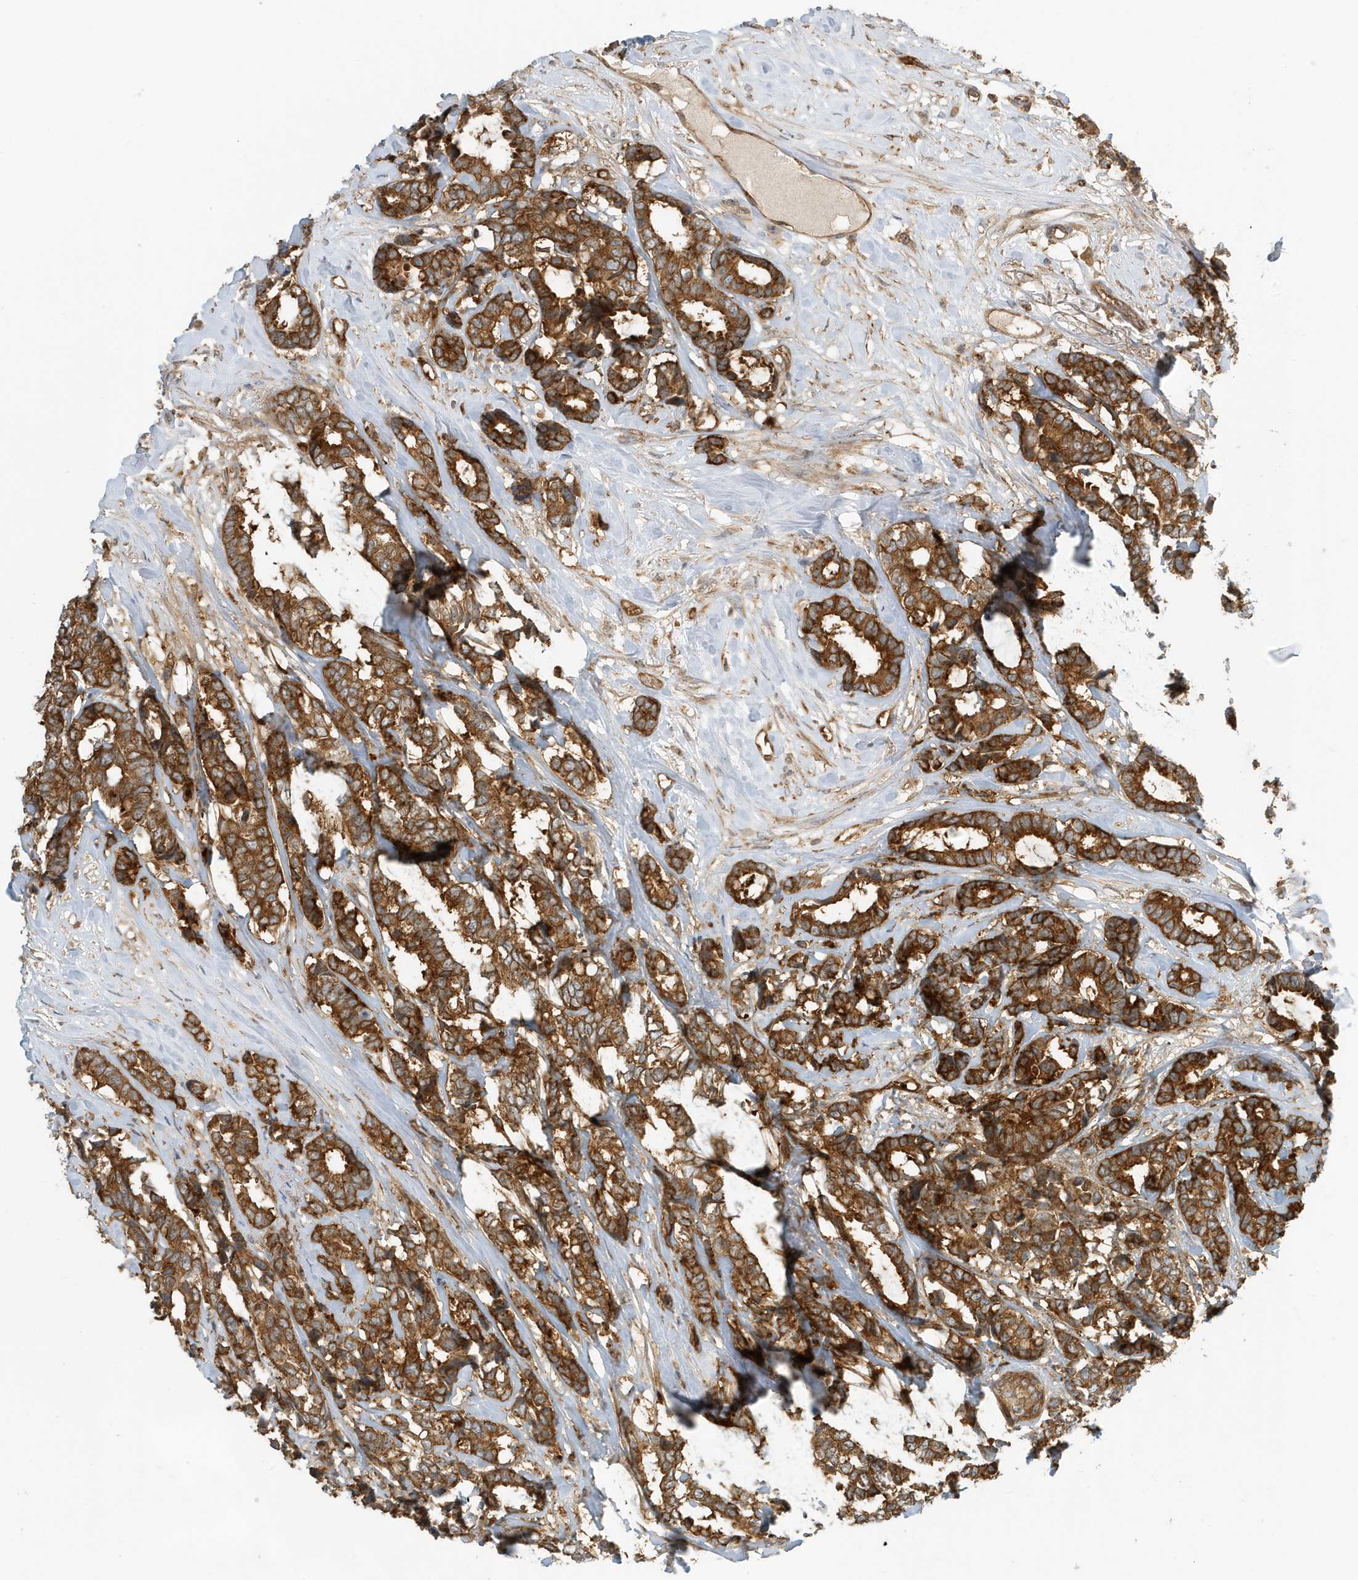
{"staining": {"intensity": "strong", "quantity": ">75%", "location": "cytoplasmic/membranous"}, "tissue": "breast cancer", "cell_type": "Tumor cells", "image_type": "cancer", "snomed": [{"axis": "morphology", "description": "Duct carcinoma"}, {"axis": "topography", "description": "Breast"}], "caption": "There is high levels of strong cytoplasmic/membranous positivity in tumor cells of invasive ductal carcinoma (breast), as demonstrated by immunohistochemical staining (brown color).", "gene": "FYCO1", "patient": {"sex": "female", "age": 87}}